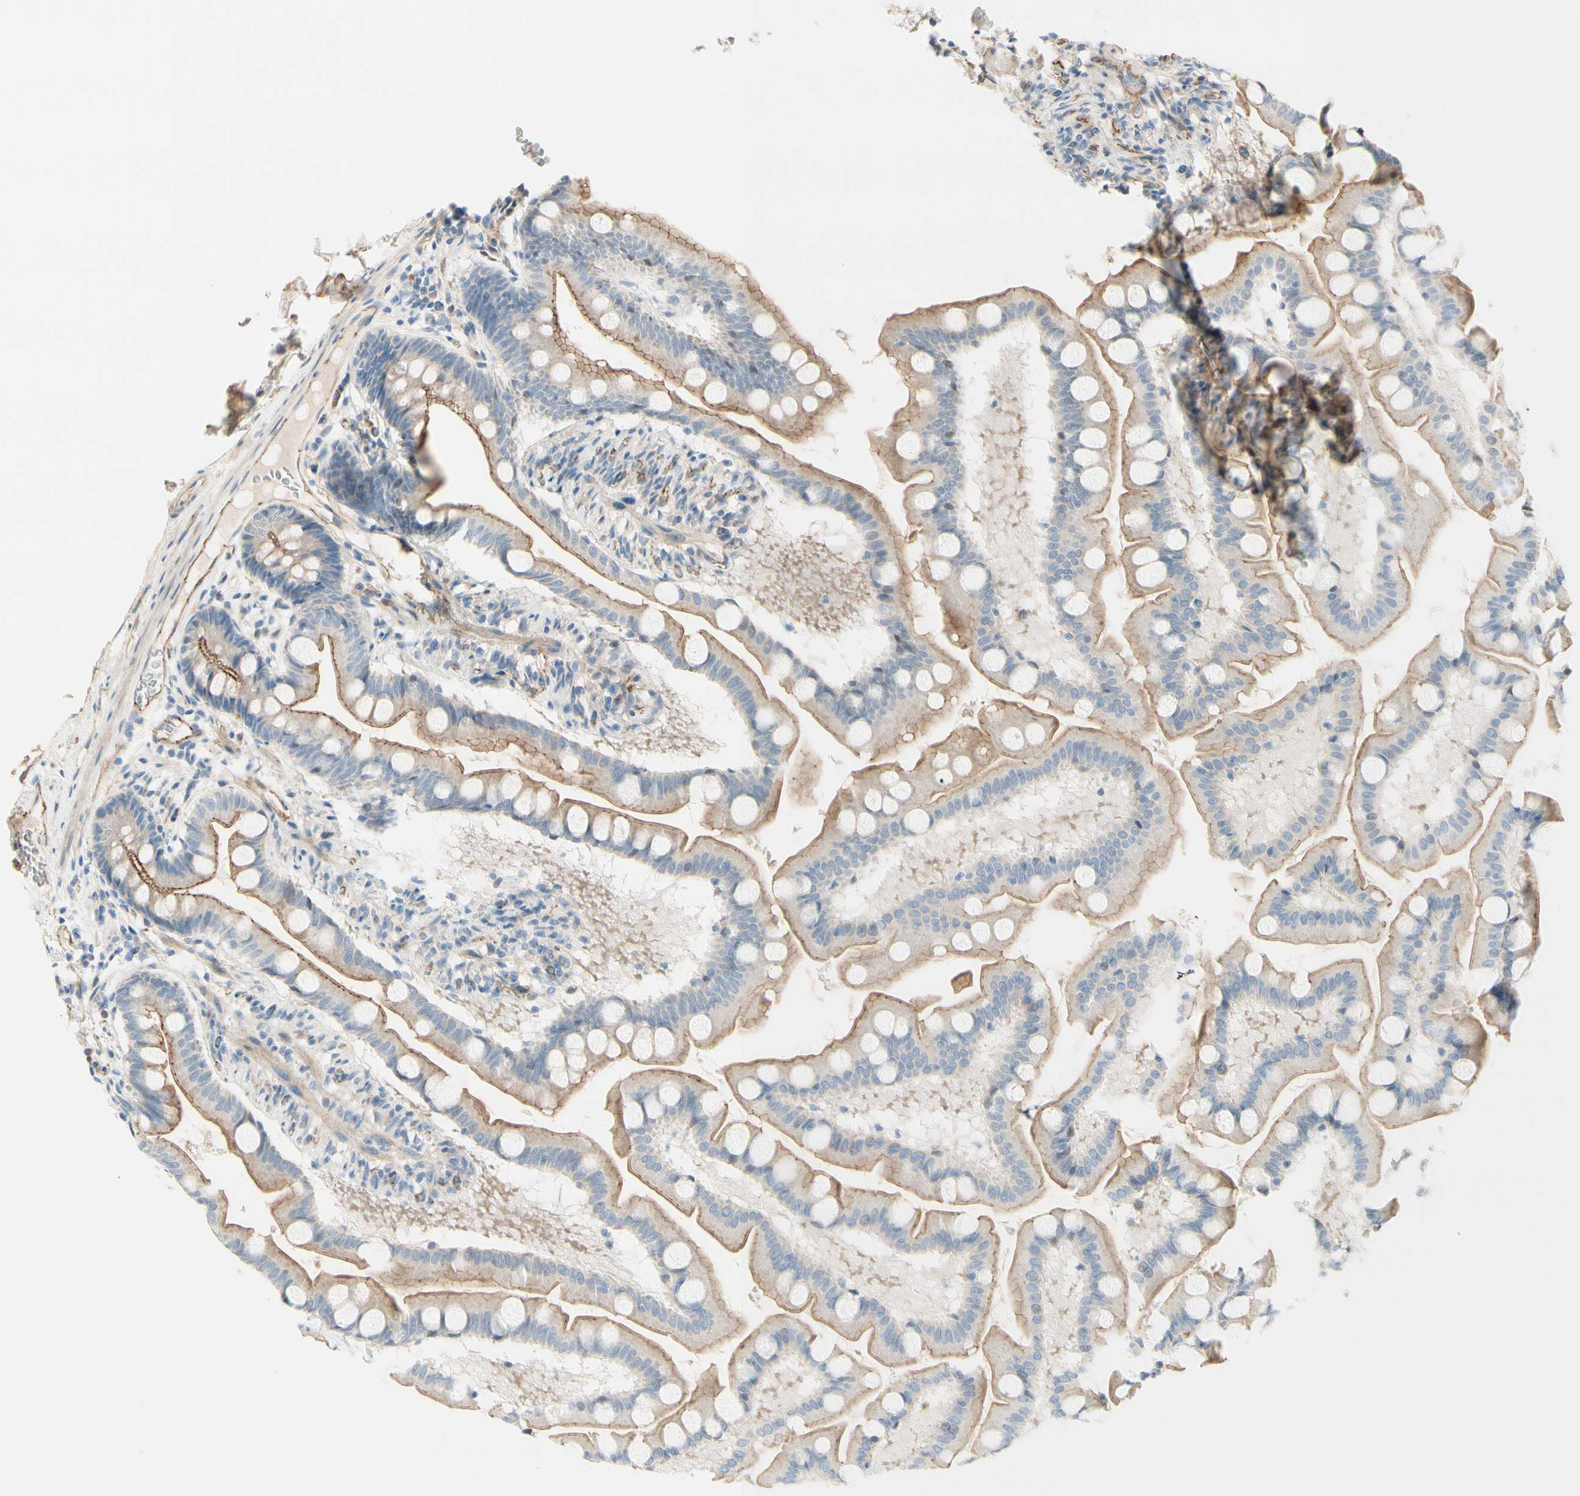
{"staining": {"intensity": "moderate", "quantity": ">75%", "location": "cytoplasmic/membranous"}, "tissue": "small intestine", "cell_type": "Glandular cells", "image_type": "normal", "snomed": [{"axis": "morphology", "description": "Normal tissue, NOS"}, {"axis": "topography", "description": "Small intestine"}], "caption": "IHC photomicrograph of normal human small intestine stained for a protein (brown), which shows medium levels of moderate cytoplasmic/membranous positivity in approximately >75% of glandular cells.", "gene": "TJP1", "patient": {"sex": "male", "age": 41}}